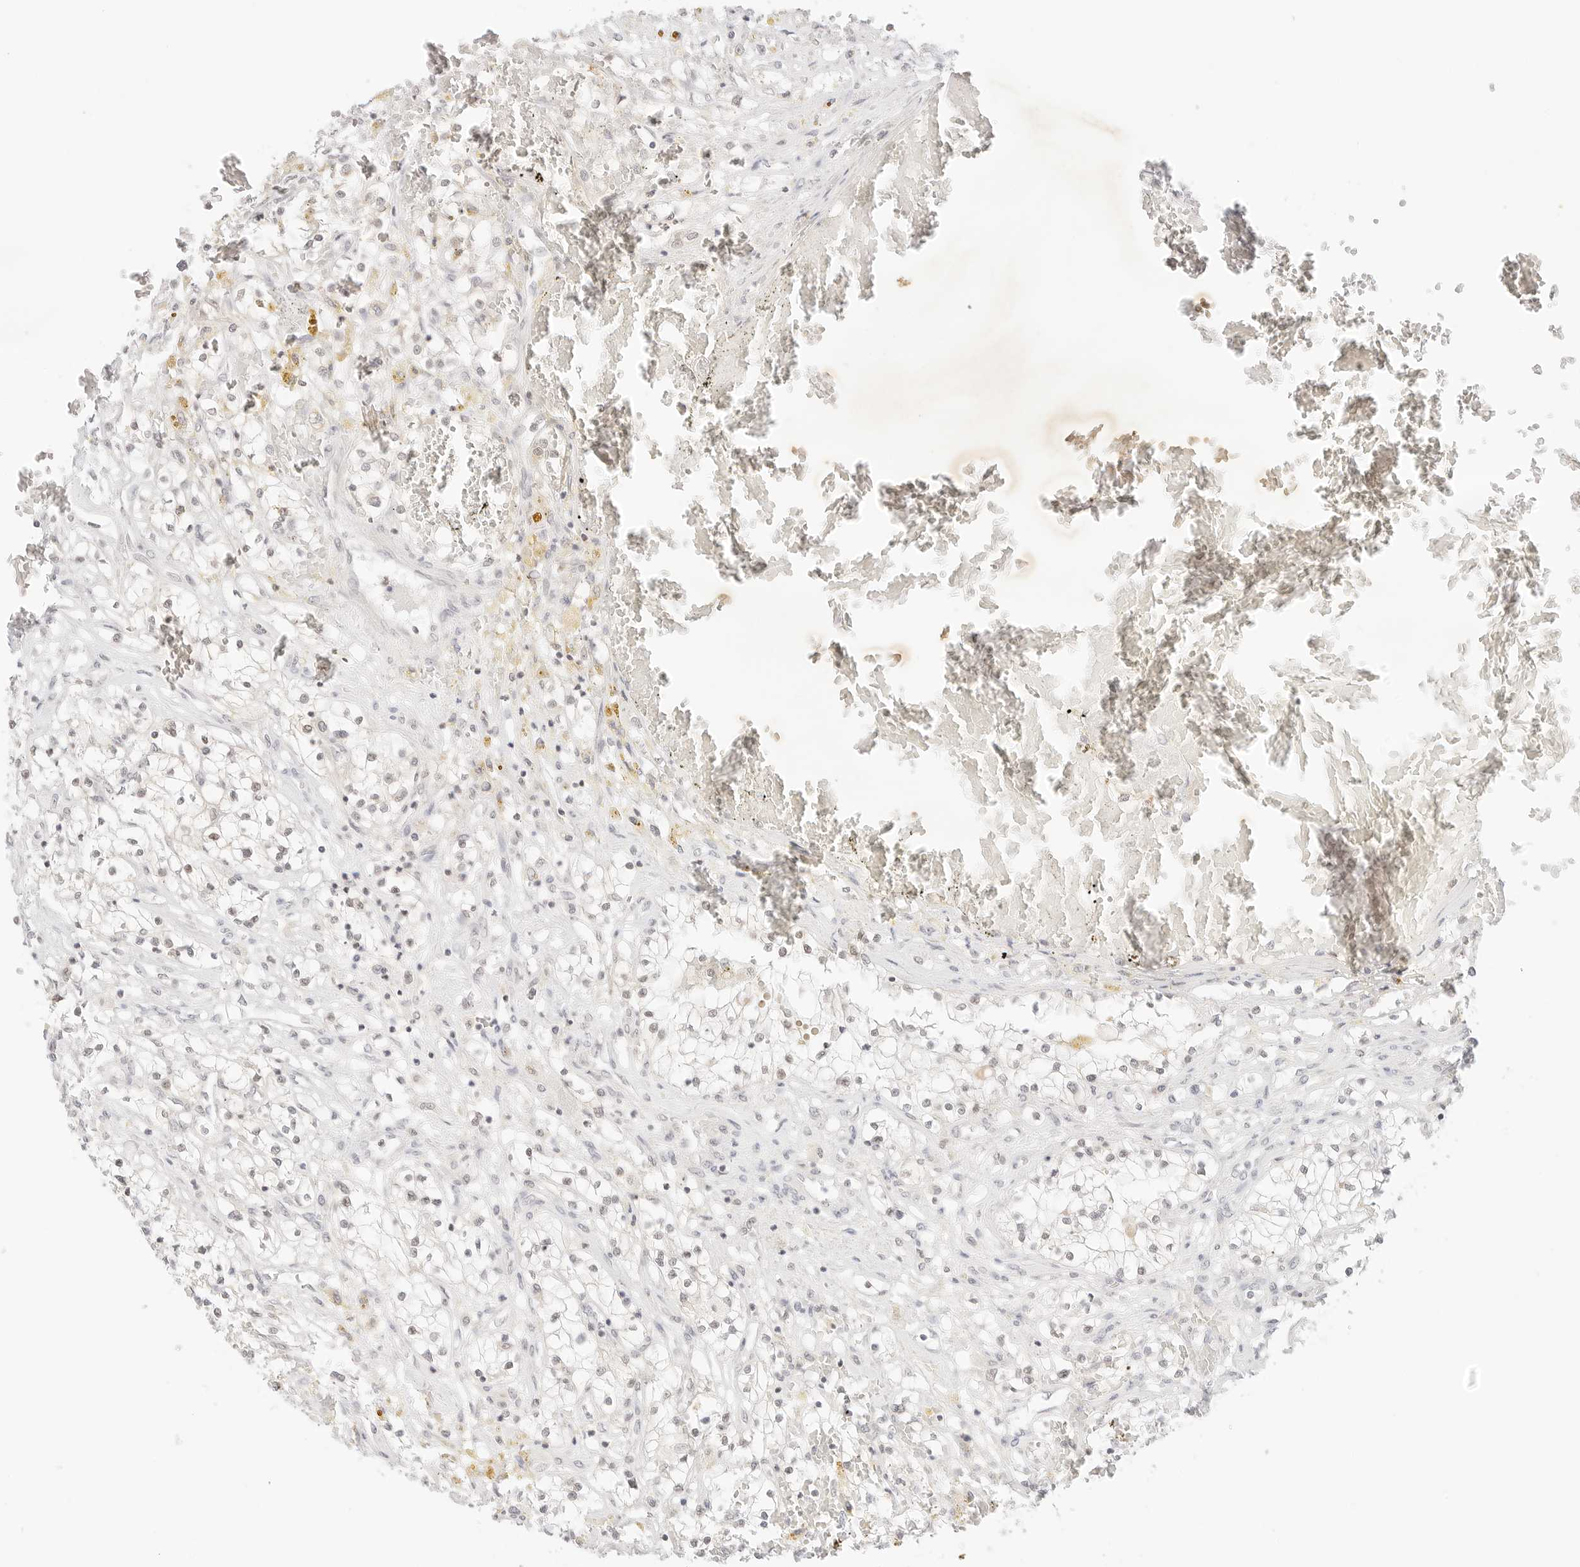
{"staining": {"intensity": "weak", "quantity": "25%-75%", "location": "nuclear"}, "tissue": "renal cancer", "cell_type": "Tumor cells", "image_type": "cancer", "snomed": [{"axis": "morphology", "description": "Normal tissue, NOS"}, {"axis": "morphology", "description": "Adenocarcinoma, NOS"}, {"axis": "topography", "description": "Kidney"}], "caption": "Renal adenocarcinoma stained with a brown dye demonstrates weak nuclear positive positivity in approximately 25%-75% of tumor cells.", "gene": "GNAS", "patient": {"sex": "male", "age": 68}}